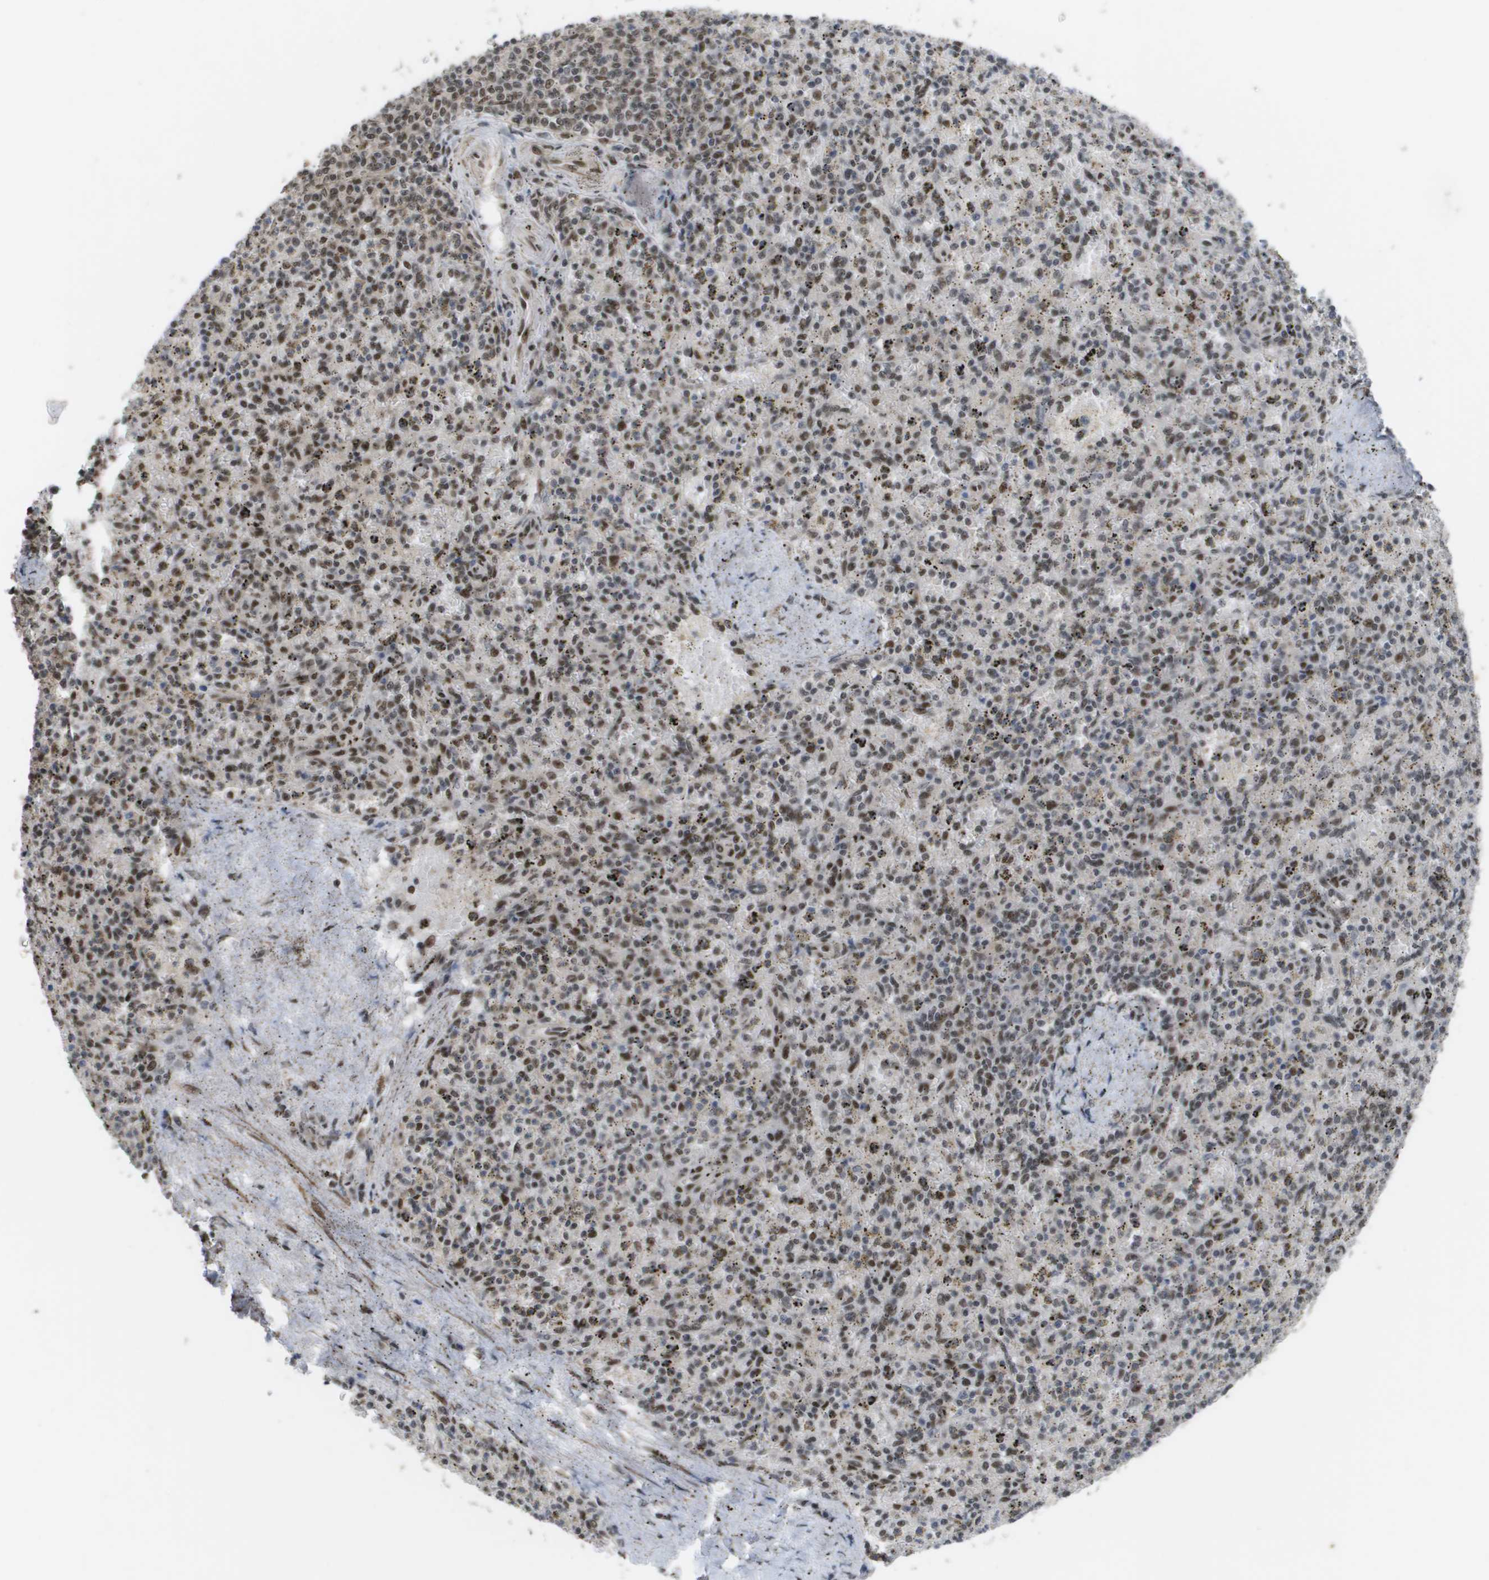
{"staining": {"intensity": "moderate", "quantity": "25%-75%", "location": "nuclear"}, "tissue": "spleen", "cell_type": "Cells in red pulp", "image_type": "normal", "snomed": [{"axis": "morphology", "description": "Normal tissue, NOS"}, {"axis": "topography", "description": "Spleen"}], "caption": "DAB immunohistochemical staining of unremarkable human spleen shows moderate nuclear protein positivity in about 25%-75% of cells in red pulp.", "gene": "CDT1", "patient": {"sex": "male", "age": 72}}